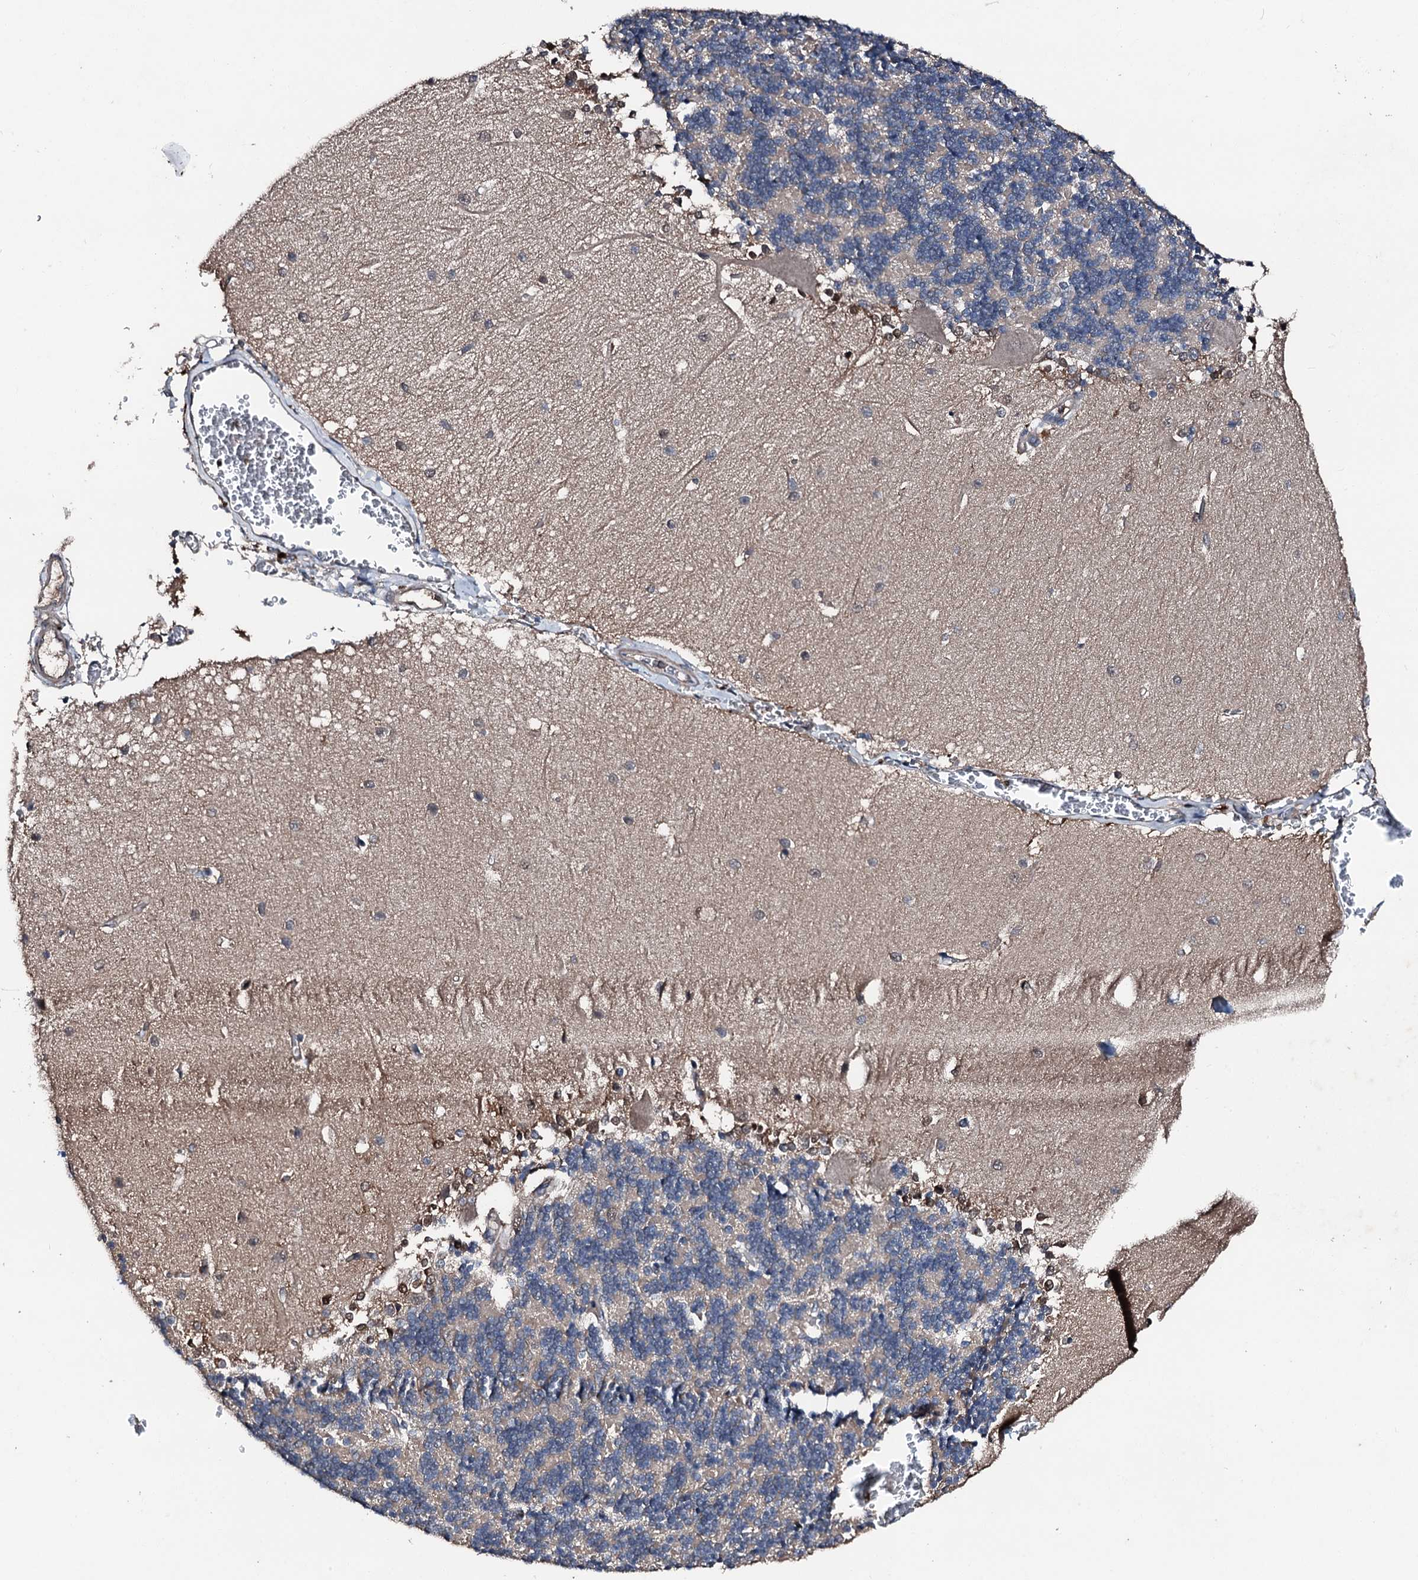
{"staining": {"intensity": "negative", "quantity": "none", "location": "none"}, "tissue": "cerebellum", "cell_type": "Cells in granular layer", "image_type": "normal", "snomed": [{"axis": "morphology", "description": "Normal tissue, NOS"}, {"axis": "topography", "description": "Cerebellum"}], "caption": "DAB immunohistochemical staining of benign human cerebellum demonstrates no significant positivity in cells in granular layer.", "gene": "FGD4", "patient": {"sex": "male", "age": 37}}